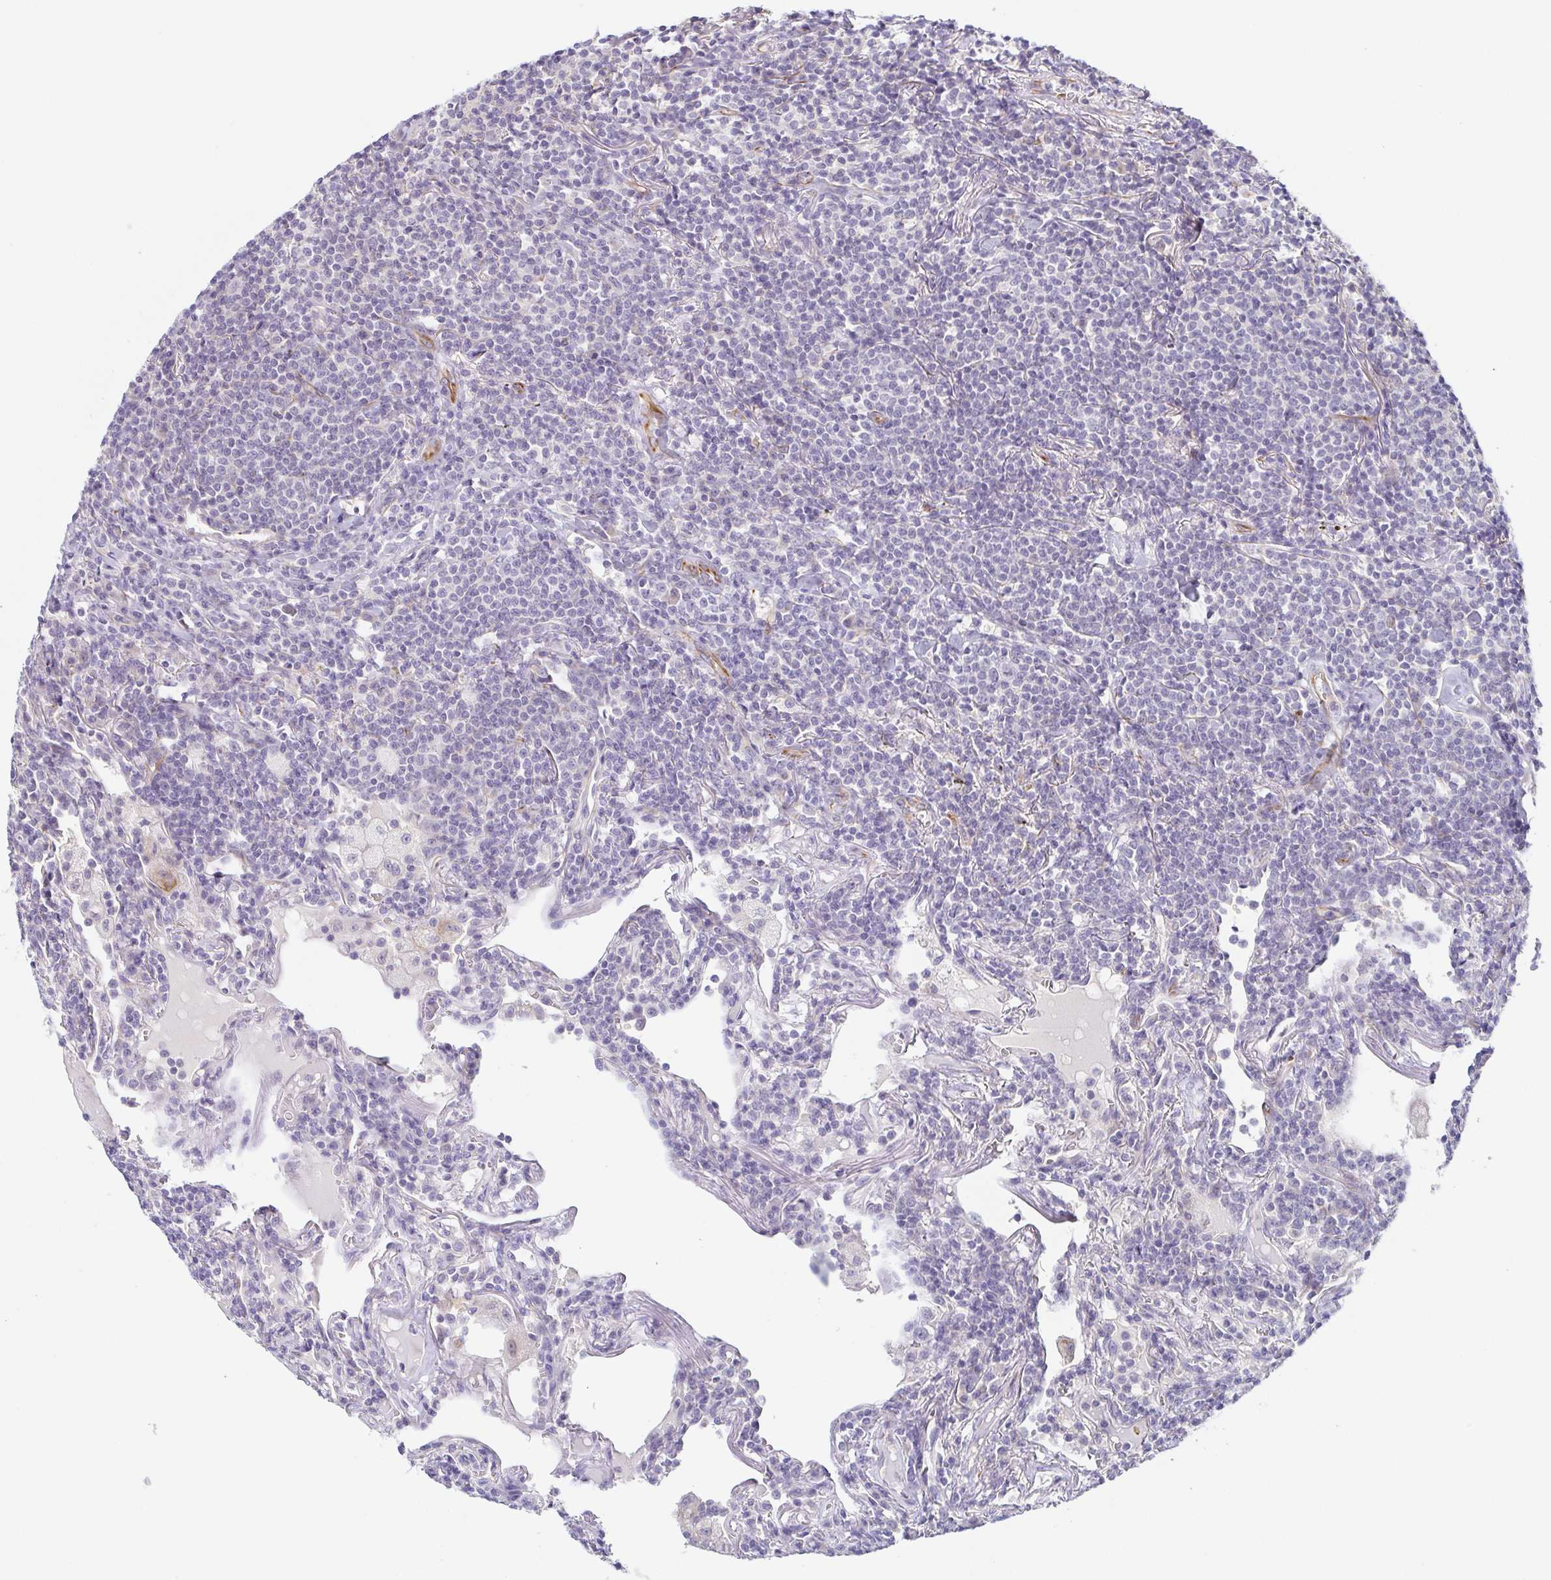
{"staining": {"intensity": "negative", "quantity": "none", "location": "none"}, "tissue": "lymphoma", "cell_type": "Tumor cells", "image_type": "cancer", "snomed": [{"axis": "morphology", "description": "Malignant lymphoma, non-Hodgkin's type, Low grade"}, {"axis": "topography", "description": "Lung"}], "caption": "A micrograph of low-grade malignant lymphoma, non-Hodgkin's type stained for a protein demonstrates no brown staining in tumor cells.", "gene": "COL17A1", "patient": {"sex": "female", "age": 71}}